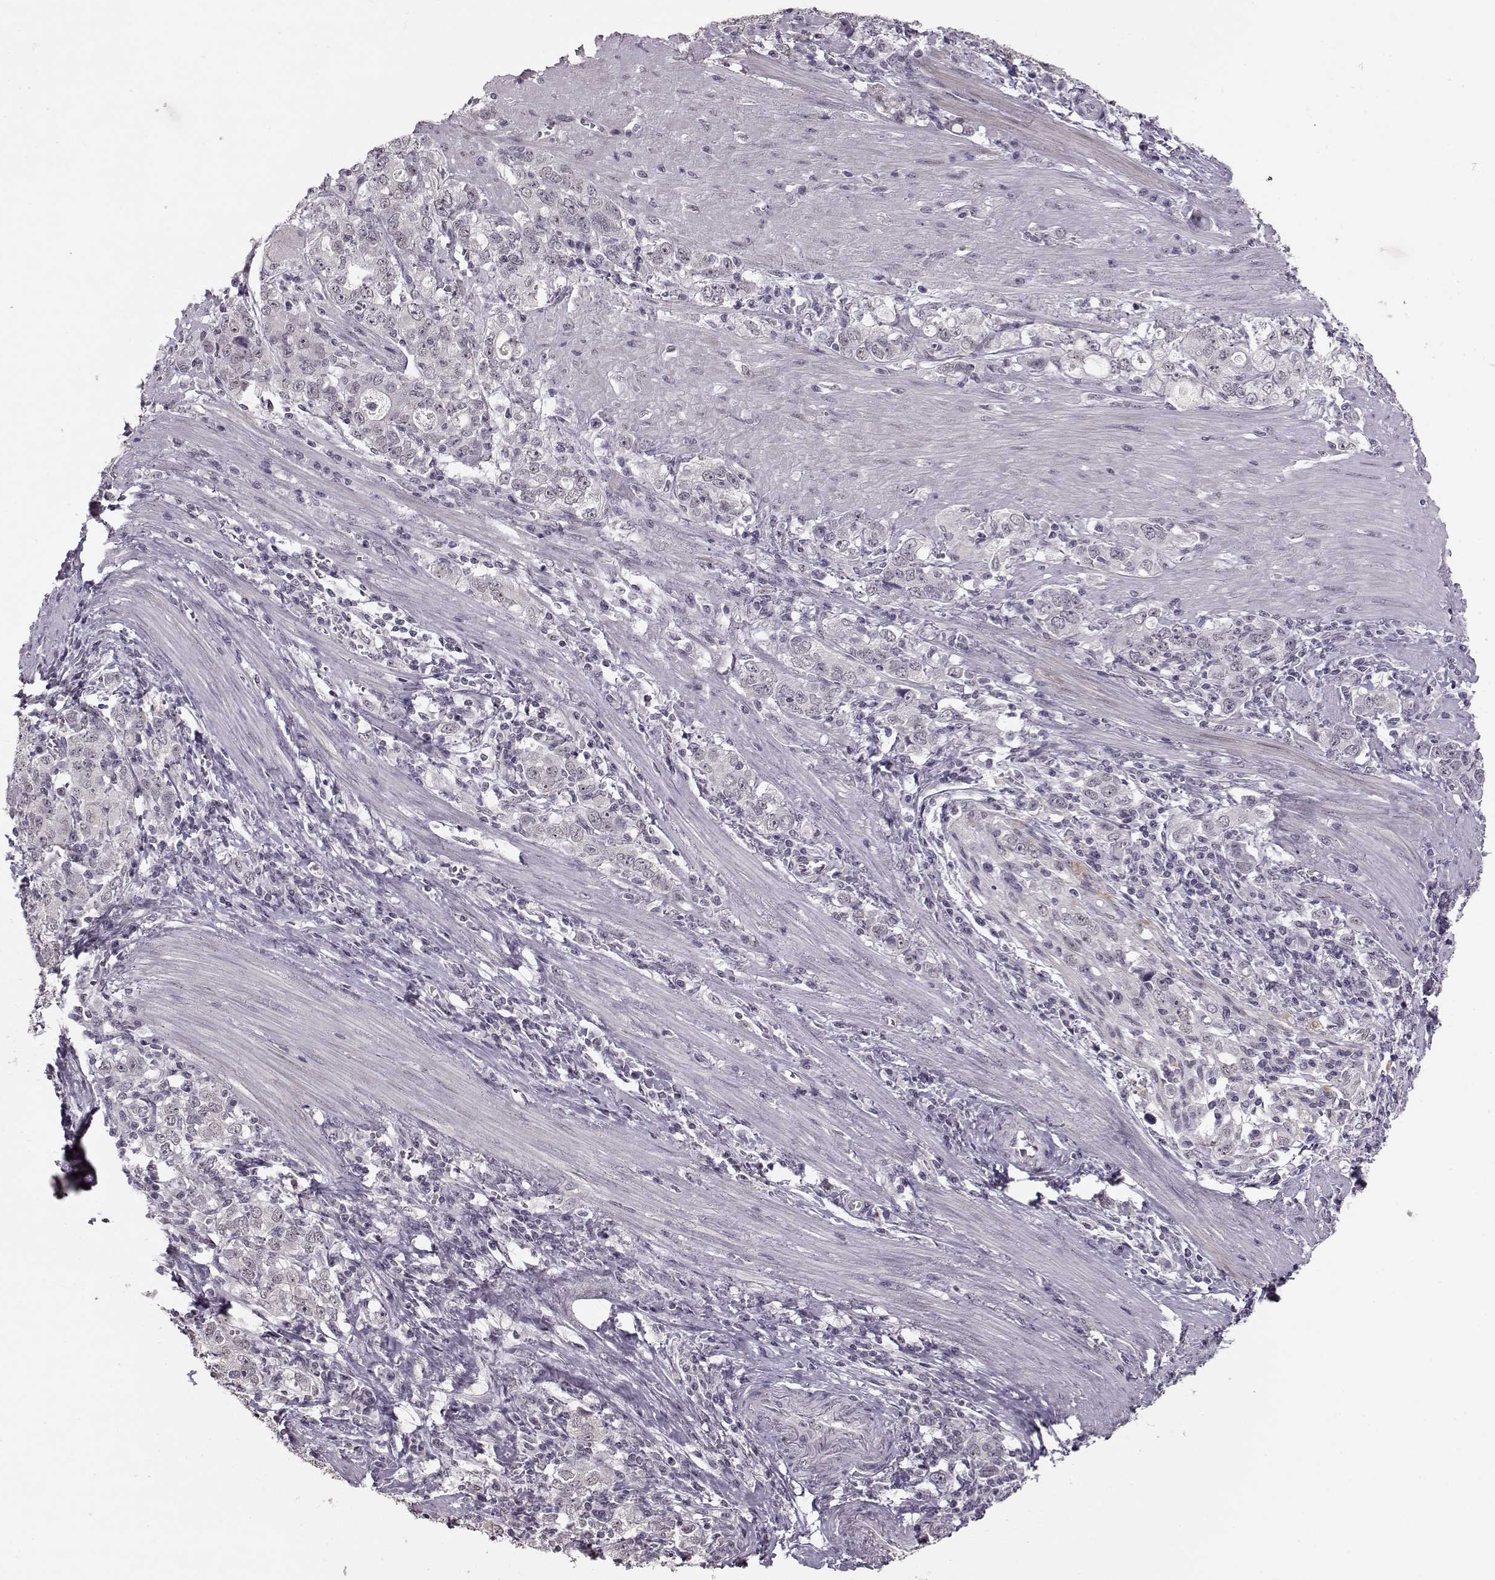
{"staining": {"intensity": "negative", "quantity": "none", "location": "none"}, "tissue": "stomach cancer", "cell_type": "Tumor cells", "image_type": "cancer", "snomed": [{"axis": "morphology", "description": "Adenocarcinoma, NOS"}, {"axis": "topography", "description": "Stomach, lower"}], "caption": "IHC of human stomach adenocarcinoma displays no positivity in tumor cells.", "gene": "PCP4", "patient": {"sex": "female", "age": 72}}